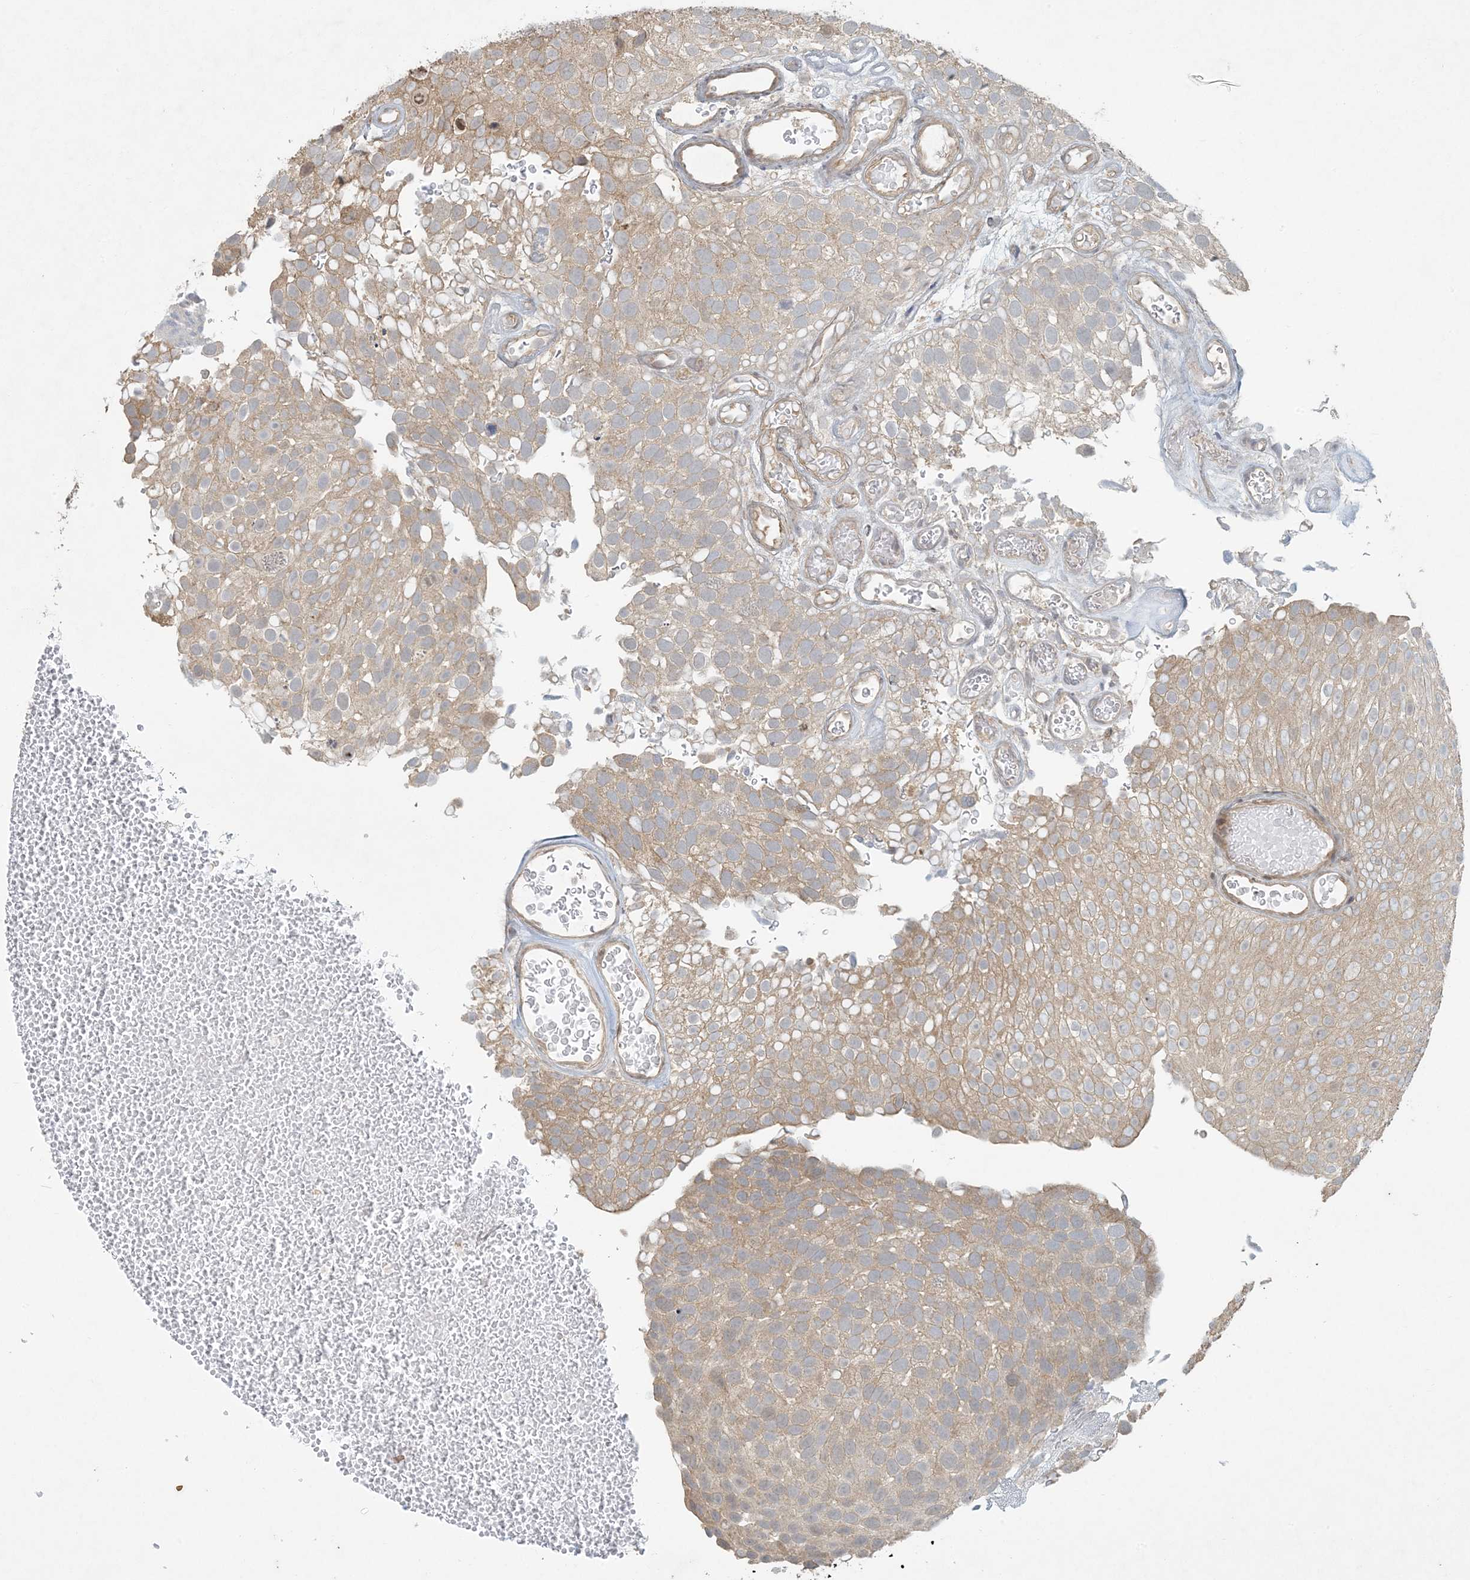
{"staining": {"intensity": "weak", "quantity": ">75%", "location": "cytoplasmic/membranous"}, "tissue": "urothelial cancer", "cell_type": "Tumor cells", "image_type": "cancer", "snomed": [{"axis": "morphology", "description": "Urothelial carcinoma, Low grade"}, {"axis": "topography", "description": "Urinary bladder"}], "caption": "DAB (3,3'-diaminobenzidine) immunohistochemical staining of urothelial cancer demonstrates weak cytoplasmic/membranous protein positivity in approximately >75% of tumor cells. The staining was performed using DAB (3,3'-diaminobenzidine) to visualize the protein expression in brown, while the nuclei were stained in blue with hematoxylin (Magnification: 20x).", "gene": "BCORL1", "patient": {"sex": "male", "age": 78}}